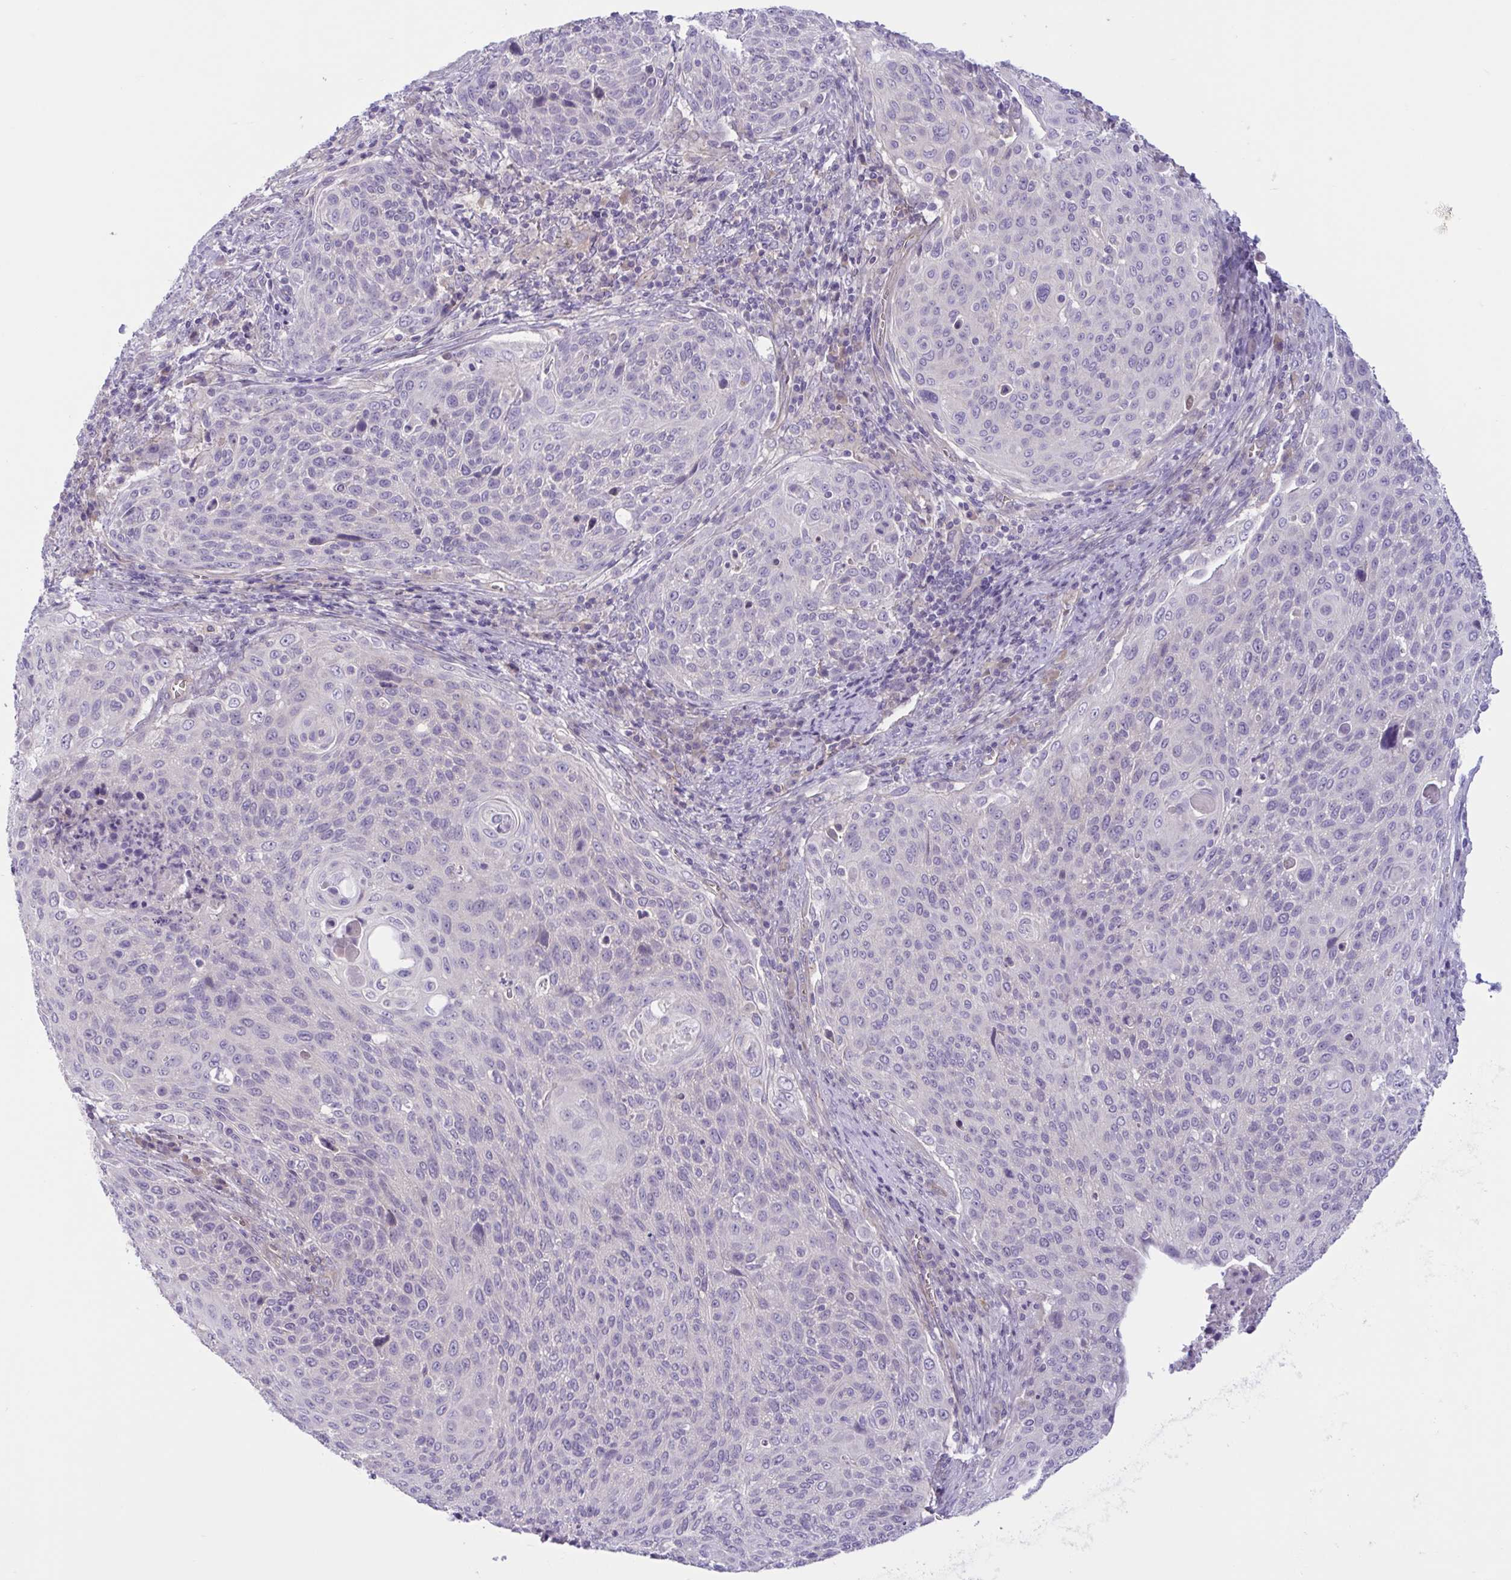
{"staining": {"intensity": "negative", "quantity": "none", "location": "none"}, "tissue": "cervical cancer", "cell_type": "Tumor cells", "image_type": "cancer", "snomed": [{"axis": "morphology", "description": "Squamous cell carcinoma, NOS"}, {"axis": "topography", "description": "Cervix"}], "caption": "A high-resolution image shows immunohistochemistry staining of squamous cell carcinoma (cervical), which shows no significant positivity in tumor cells. Nuclei are stained in blue.", "gene": "TTC7B", "patient": {"sex": "female", "age": 31}}